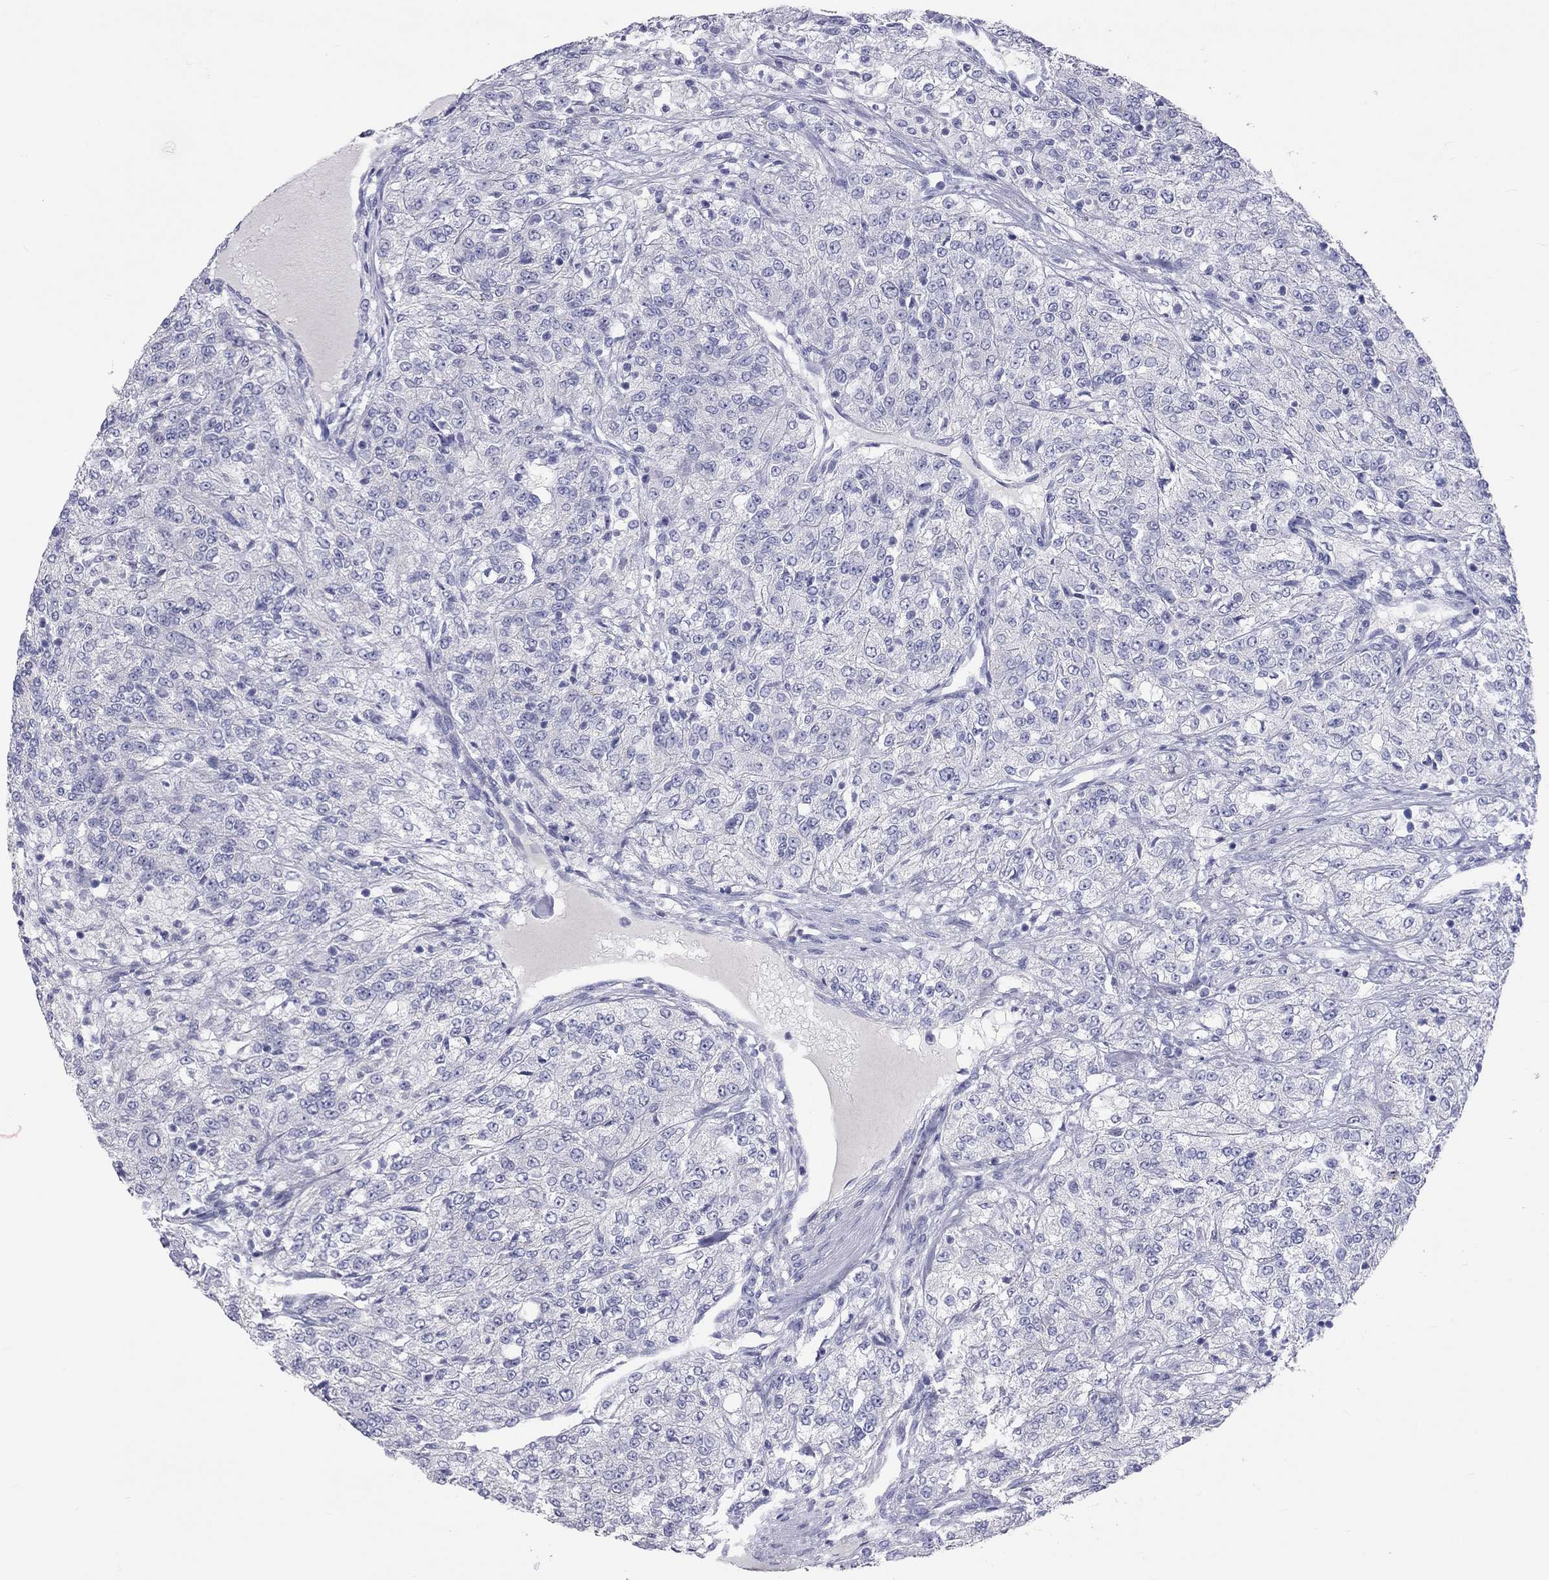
{"staining": {"intensity": "negative", "quantity": "none", "location": "none"}, "tissue": "renal cancer", "cell_type": "Tumor cells", "image_type": "cancer", "snomed": [{"axis": "morphology", "description": "Adenocarcinoma, NOS"}, {"axis": "topography", "description": "Kidney"}], "caption": "An immunohistochemistry image of adenocarcinoma (renal) is shown. There is no staining in tumor cells of adenocarcinoma (renal).", "gene": "PCDHGC5", "patient": {"sex": "female", "age": 63}}